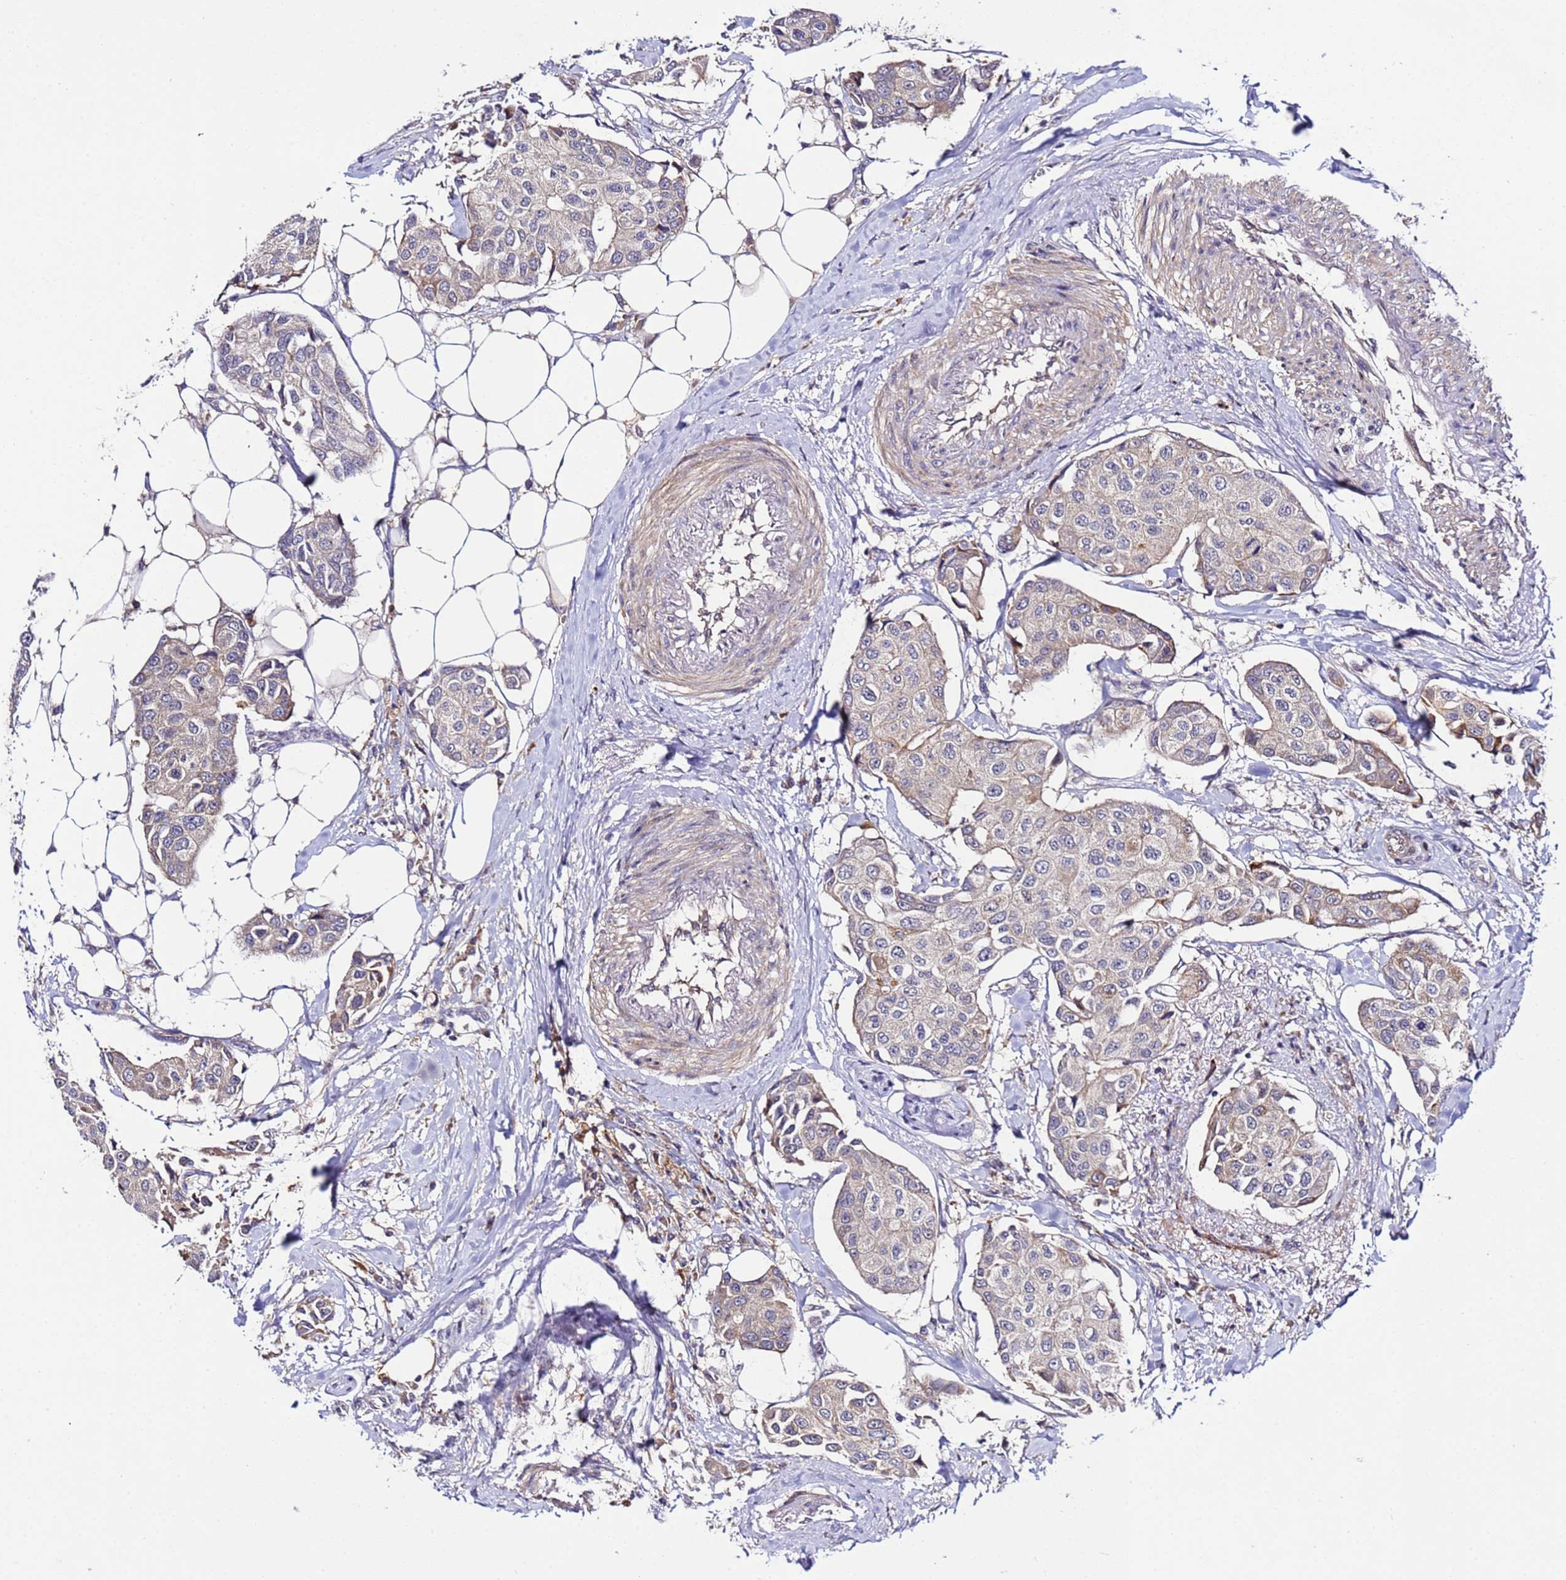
{"staining": {"intensity": "moderate", "quantity": "<25%", "location": "cytoplasmic/membranous"}, "tissue": "breast cancer", "cell_type": "Tumor cells", "image_type": "cancer", "snomed": [{"axis": "morphology", "description": "Duct carcinoma"}, {"axis": "topography", "description": "Breast"}], "caption": "The photomicrograph shows immunohistochemical staining of breast invasive ductal carcinoma. There is moderate cytoplasmic/membranous positivity is appreciated in about <25% of tumor cells.", "gene": "PLXDC2", "patient": {"sex": "female", "age": 80}}